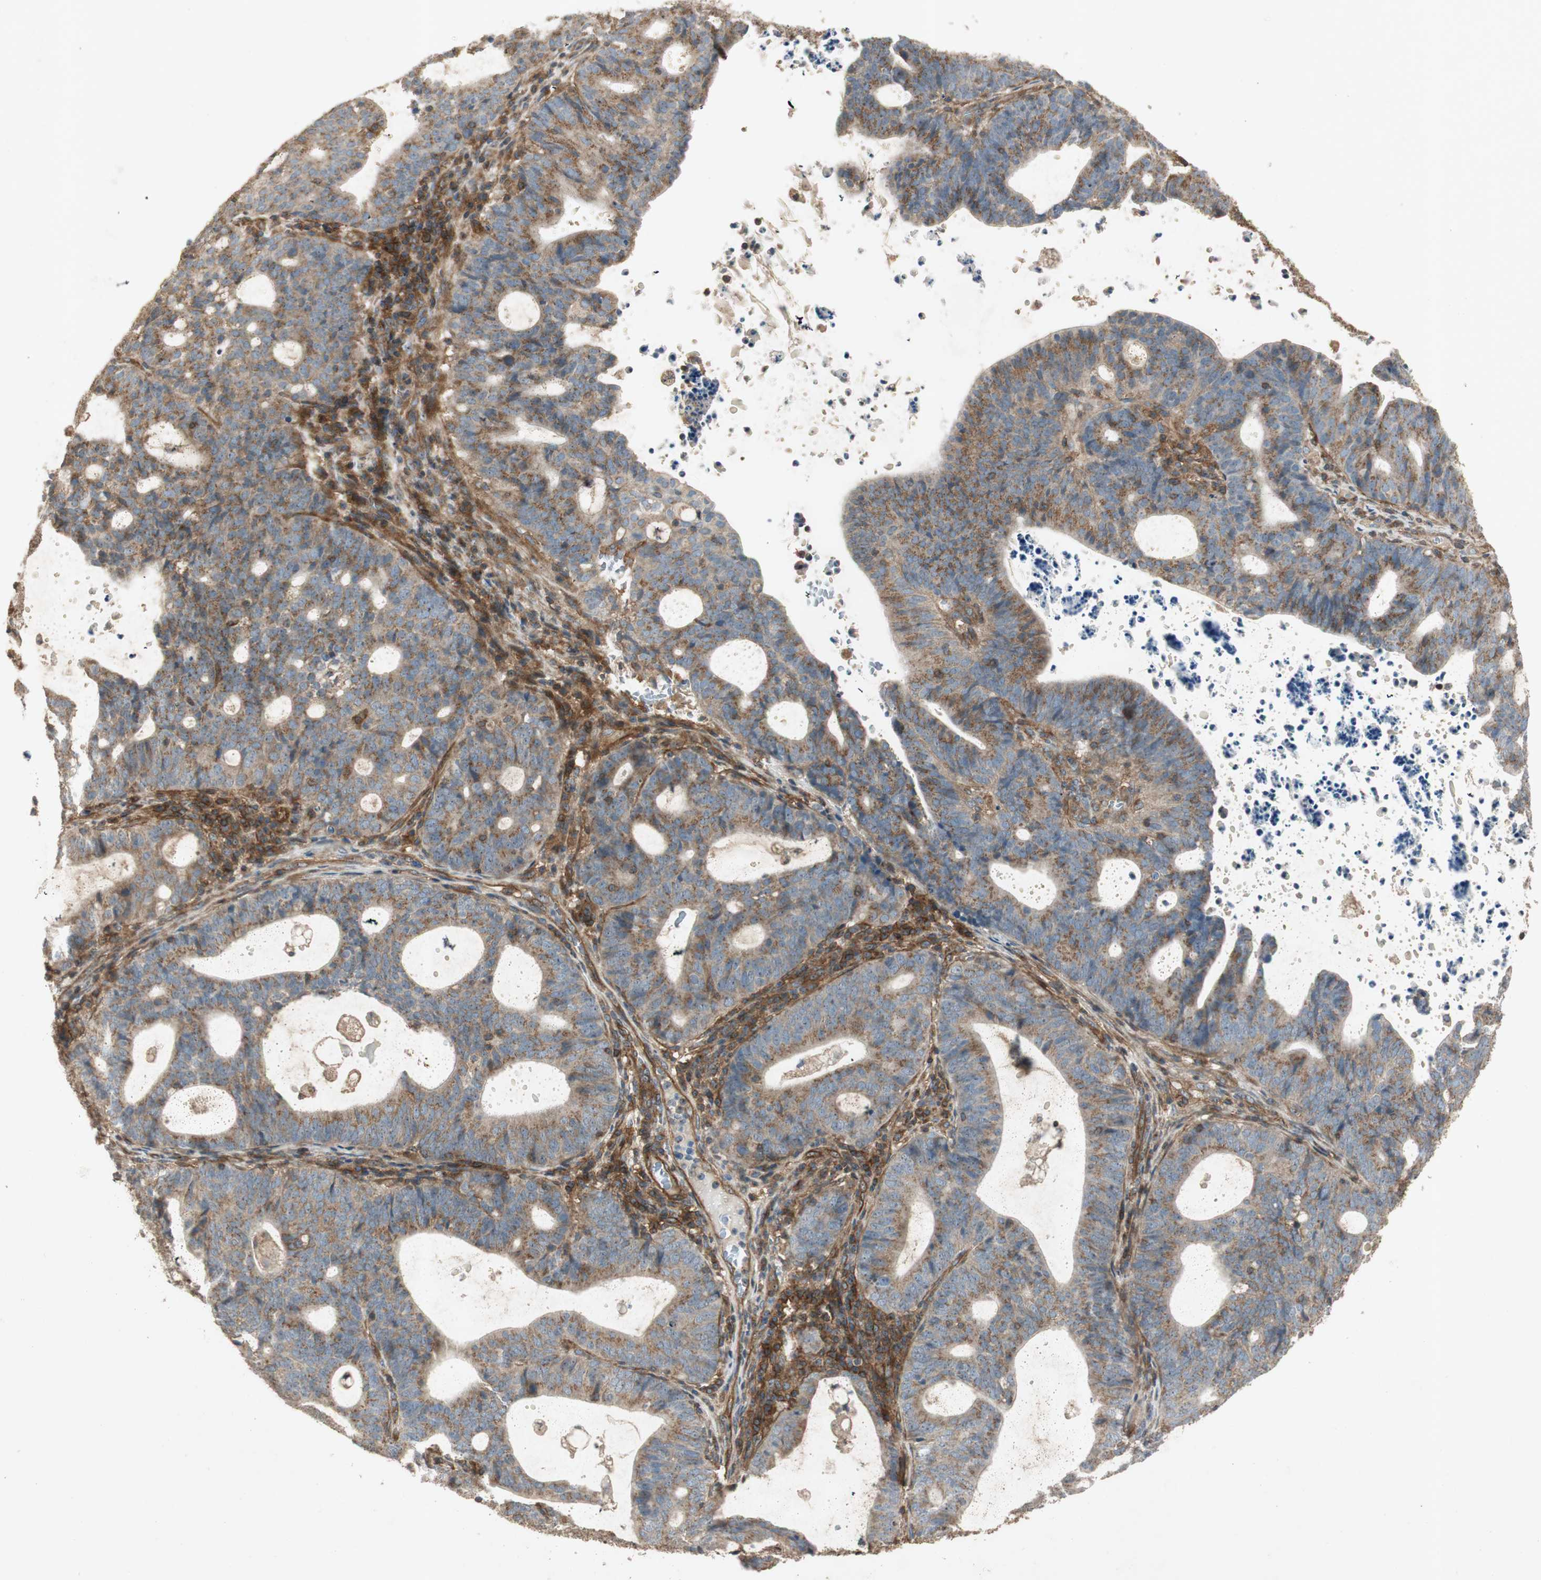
{"staining": {"intensity": "moderate", "quantity": ">75%", "location": "cytoplasmic/membranous"}, "tissue": "endometrial cancer", "cell_type": "Tumor cells", "image_type": "cancer", "snomed": [{"axis": "morphology", "description": "Adenocarcinoma, NOS"}, {"axis": "topography", "description": "Uterus"}], "caption": "Protein staining reveals moderate cytoplasmic/membranous staining in about >75% of tumor cells in endometrial cancer (adenocarcinoma). (DAB = brown stain, brightfield microscopy at high magnification).", "gene": "BTN3A3", "patient": {"sex": "female", "age": 83}}